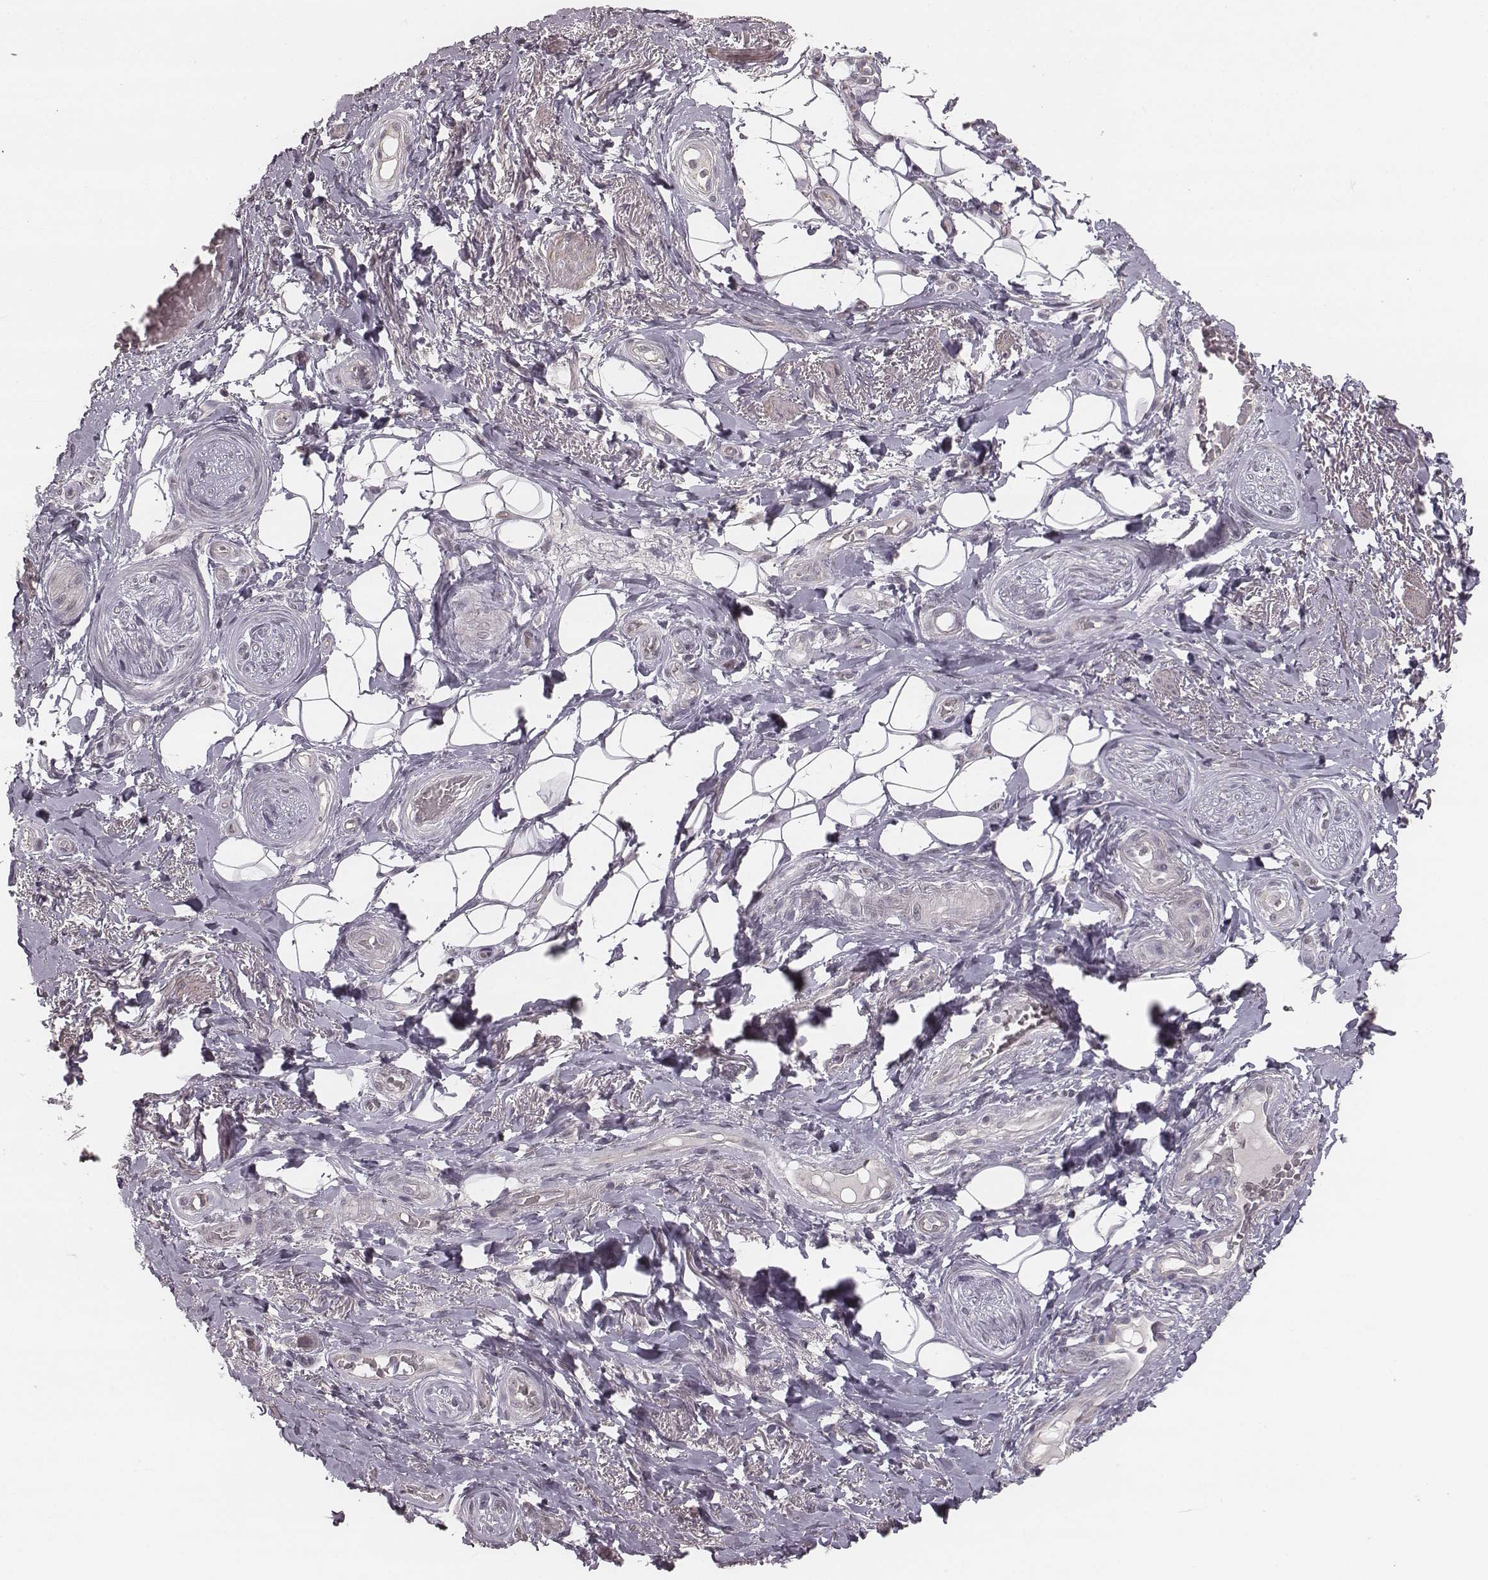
{"staining": {"intensity": "negative", "quantity": "none", "location": "none"}, "tissue": "adipose tissue", "cell_type": "Adipocytes", "image_type": "normal", "snomed": [{"axis": "morphology", "description": "Normal tissue, NOS"}, {"axis": "topography", "description": "Anal"}, {"axis": "topography", "description": "Peripheral nerve tissue"}], "caption": "This photomicrograph is of normal adipose tissue stained with immunohistochemistry (IHC) to label a protein in brown with the nuclei are counter-stained blue. There is no staining in adipocytes.", "gene": "SLC7A4", "patient": {"sex": "male", "age": 53}}